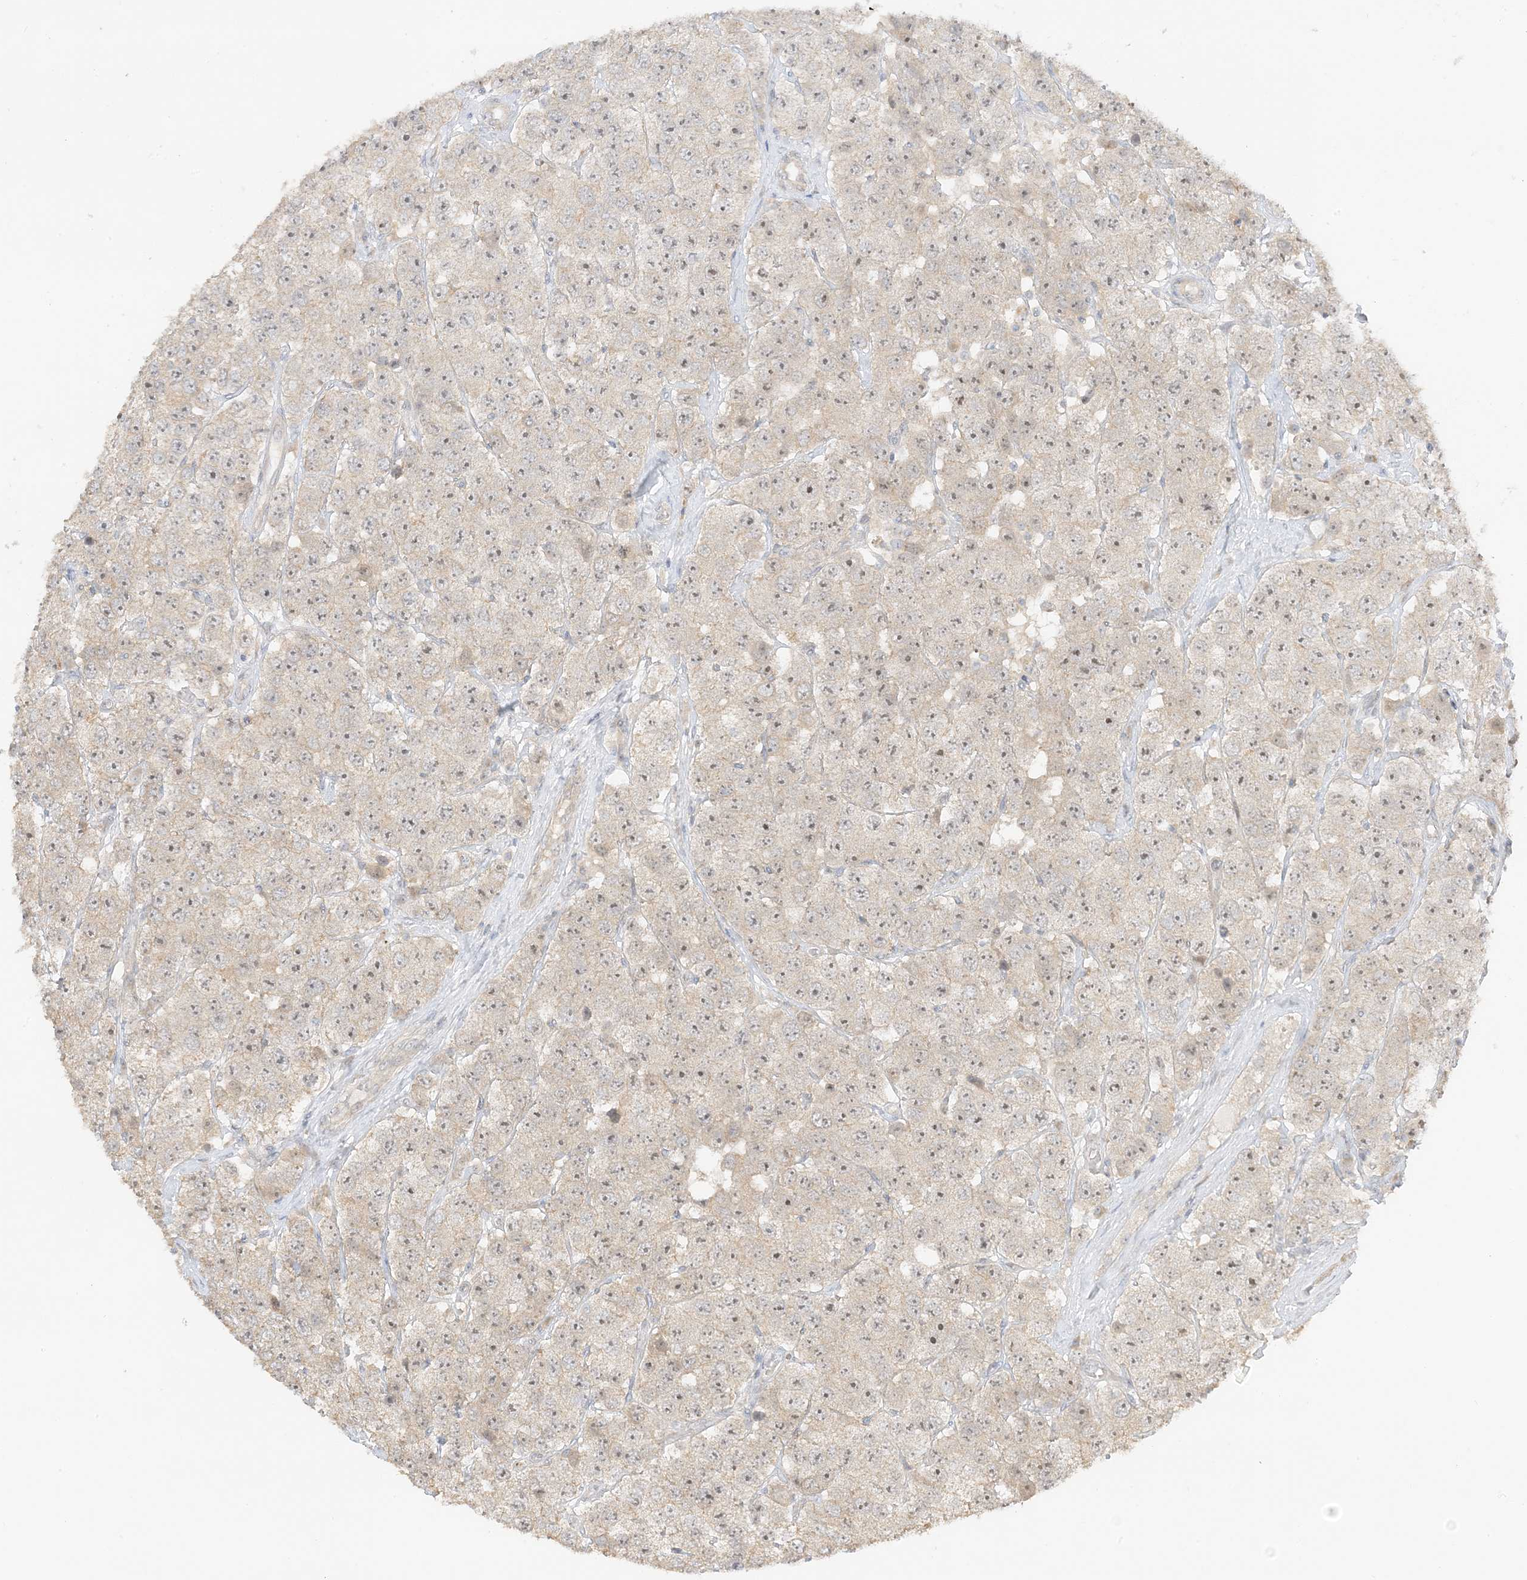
{"staining": {"intensity": "weak", "quantity": ">75%", "location": "cytoplasmic/membranous,nuclear"}, "tissue": "testis cancer", "cell_type": "Tumor cells", "image_type": "cancer", "snomed": [{"axis": "morphology", "description": "Seminoma, NOS"}, {"axis": "topography", "description": "Testis"}], "caption": "Weak cytoplasmic/membranous and nuclear staining for a protein is identified in about >75% of tumor cells of testis cancer using IHC.", "gene": "ETAA1", "patient": {"sex": "male", "age": 28}}